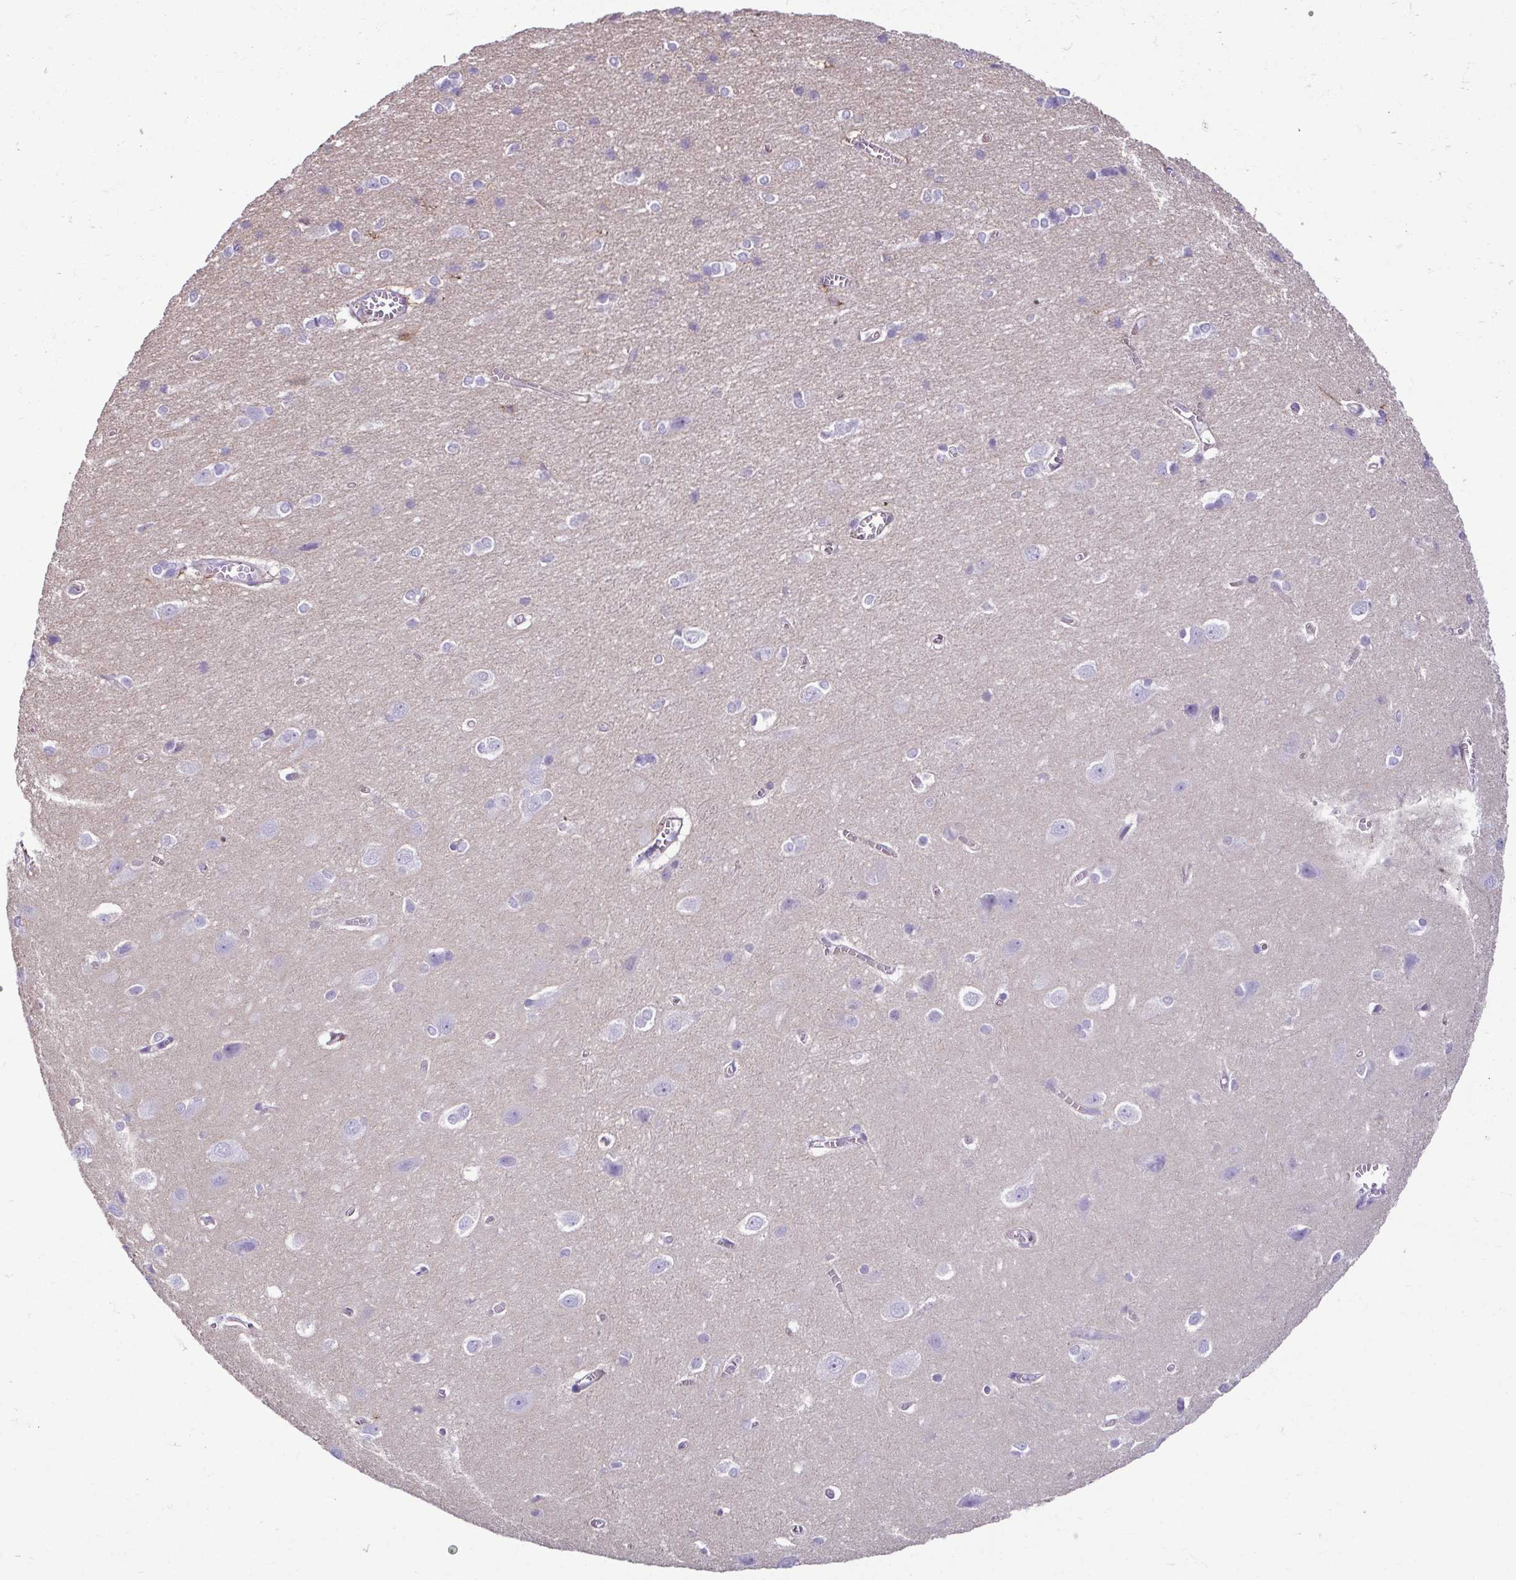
{"staining": {"intensity": "negative", "quantity": "none", "location": "none"}, "tissue": "cerebral cortex", "cell_type": "Endothelial cells", "image_type": "normal", "snomed": [{"axis": "morphology", "description": "Normal tissue, NOS"}, {"axis": "topography", "description": "Cerebral cortex"}], "caption": "DAB immunohistochemical staining of unremarkable human cerebral cortex exhibits no significant staining in endothelial cells. The staining is performed using DAB brown chromogen with nuclei counter-stained in using hematoxylin.", "gene": "CASP14", "patient": {"sex": "male", "age": 37}}